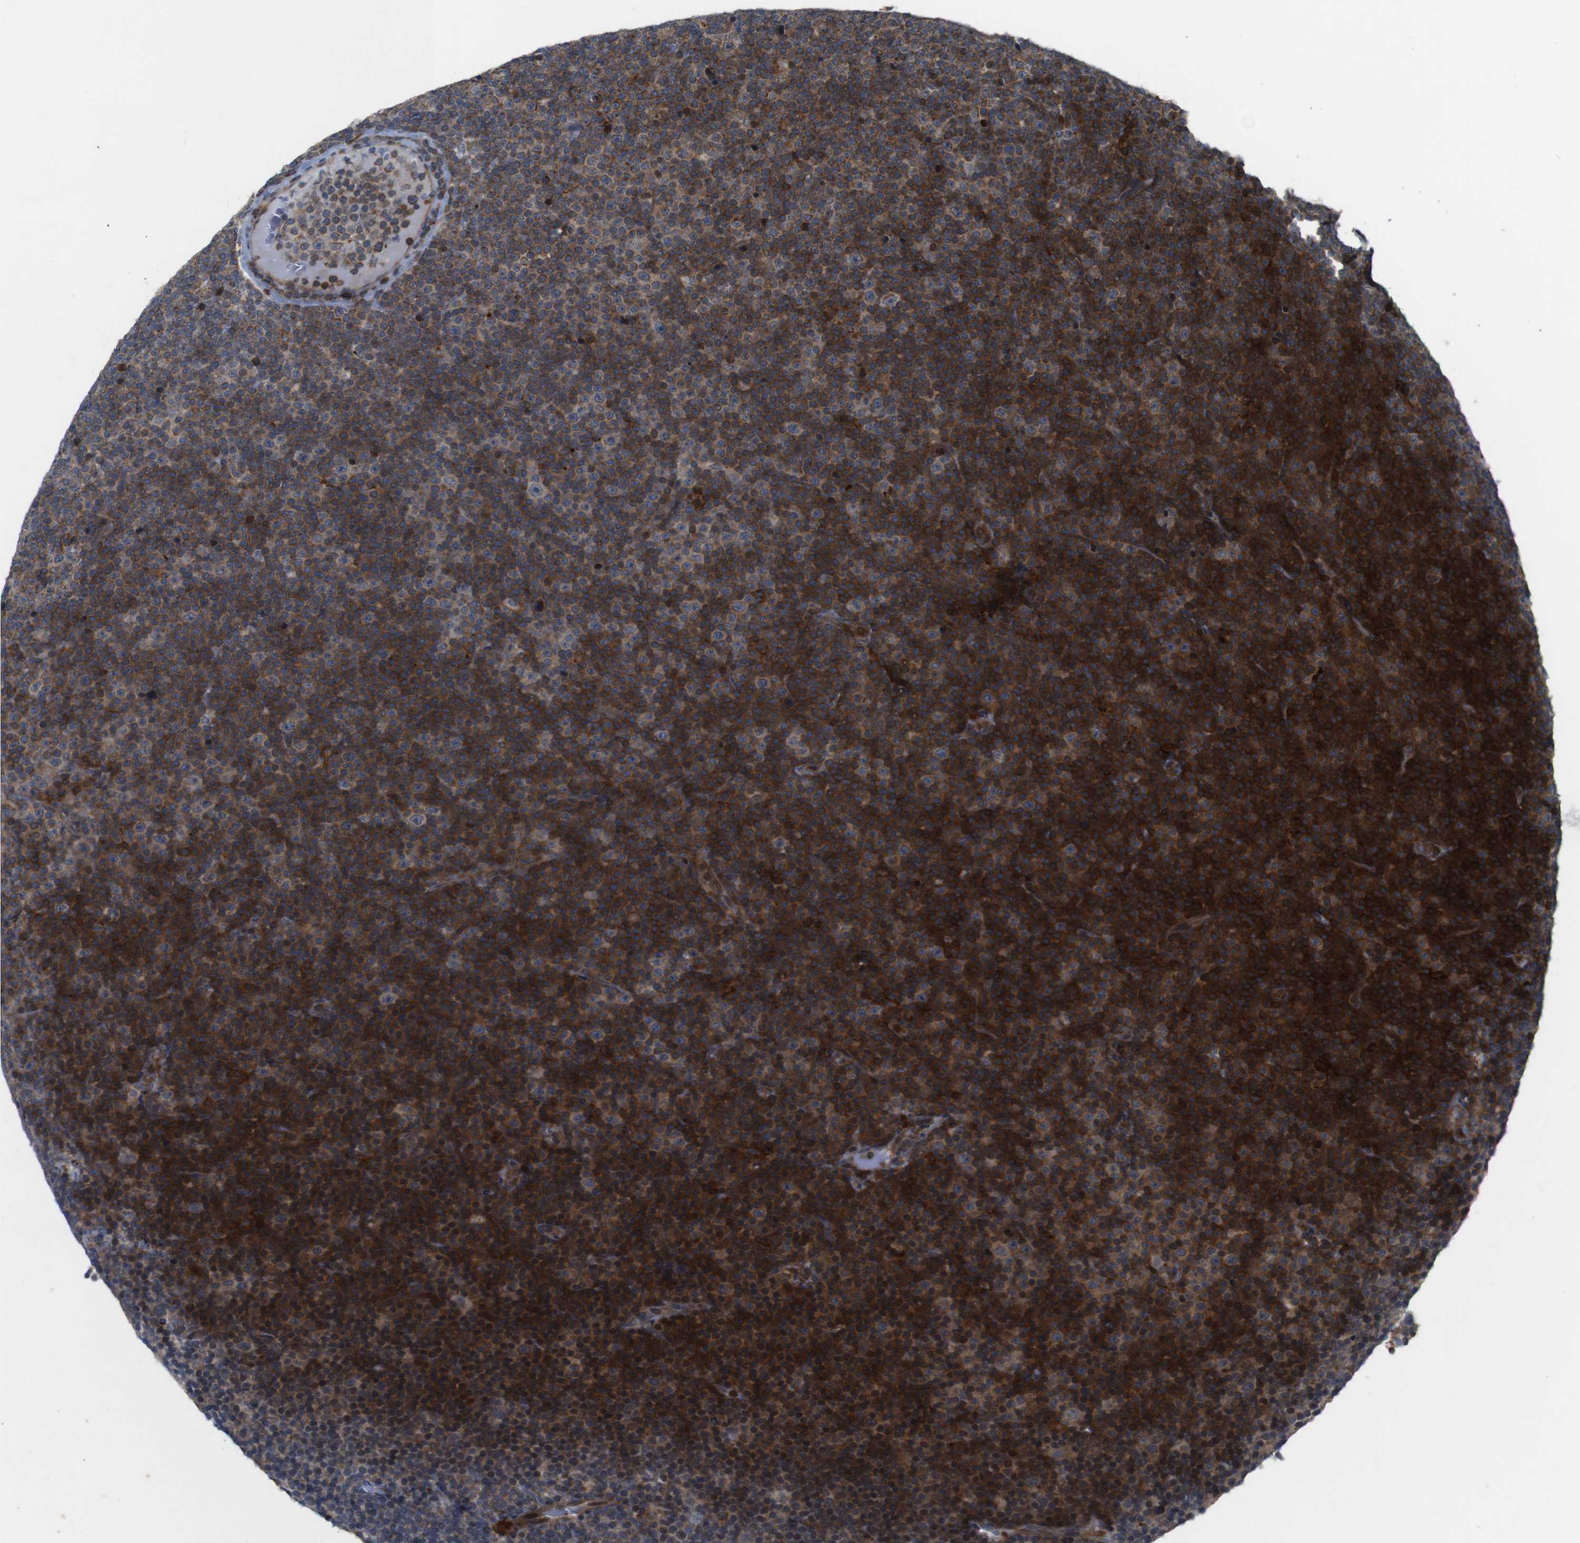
{"staining": {"intensity": "moderate", "quantity": ">75%", "location": "cytoplasmic/membranous"}, "tissue": "lymphoma", "cell_type": "Tumor cells", "image_type": "cancer", "snomed": [{"axis": "morphology", "description": "Malignant lymphoma, non-Hodgkin's type, Low grade"}, {"axis": "topography", "description": "Lymph node"}], "caption": "Low-grade malignant lymphoma, non-Hodgkin's type tissue shows moderate cytoplasmic/membranous positivity in approximately >75% of tumor cells (DAB (3,3'-diaminobenzidine) IHC, brown staining for protein, blue staining for nuclei).", "gene": "ATP7B", "patient": {"sex": "female", "age": 67}}